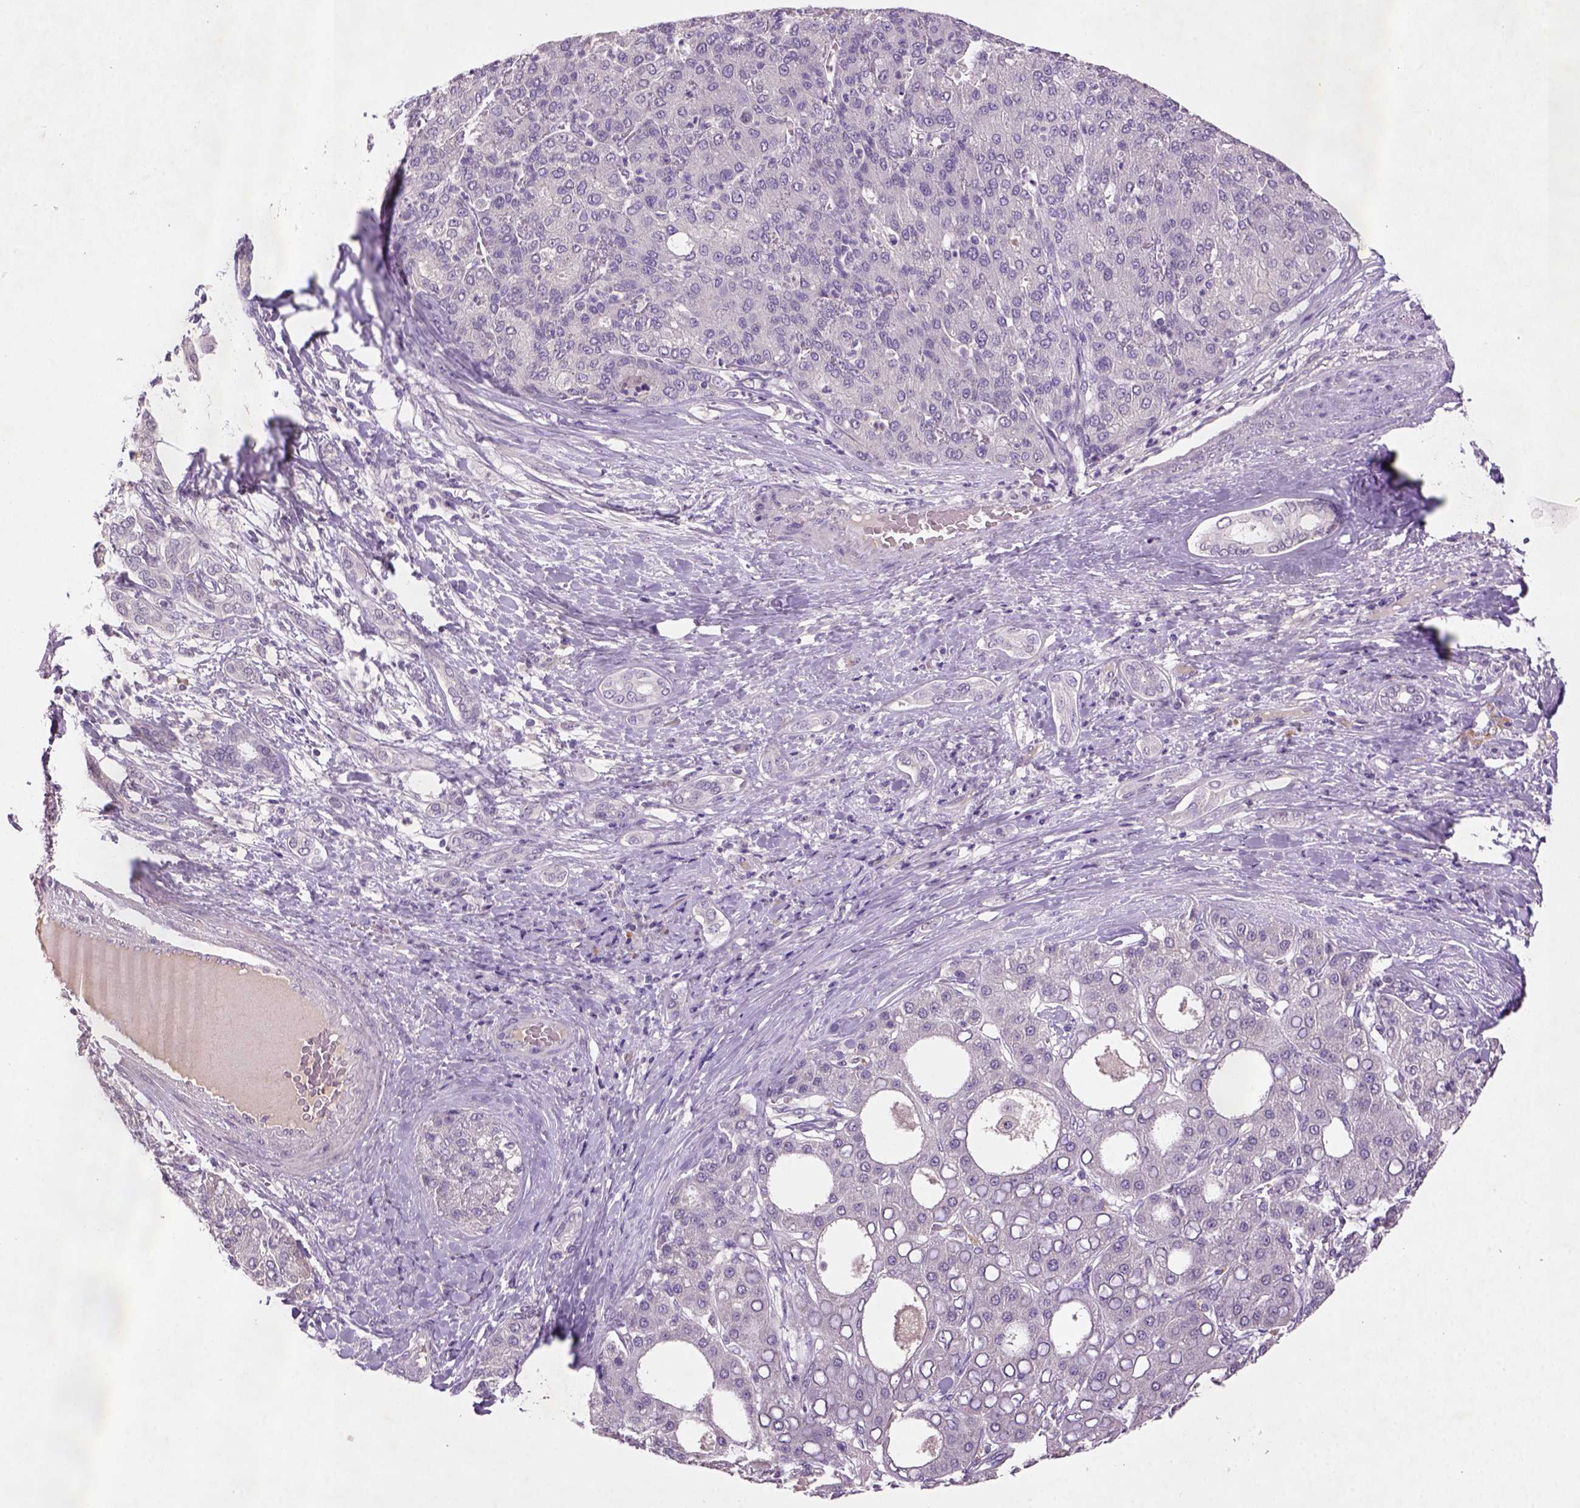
{"staining": {"intensity": "negative", "quantity": "none", "location": "none"}, "tissue": "liver cancer", "cell_type": "Tumor cells", "image_type": "cancer", "snomed": [{"axis": "morphology", "description": "Carcinoma, Hepatocellular, NOS"}, {"axis": "topography", "description": "Liver"}], "caption": "IHC micrograph of liver hepatocellular carcinoma stained for a protein (brown), which displays no staining in tumor cells. (Immunohistochemistry (ihc), brightfield microscopy, high magnification).", "gene": "NLGN2", "patient": {"sex": "male", "age": 65}}